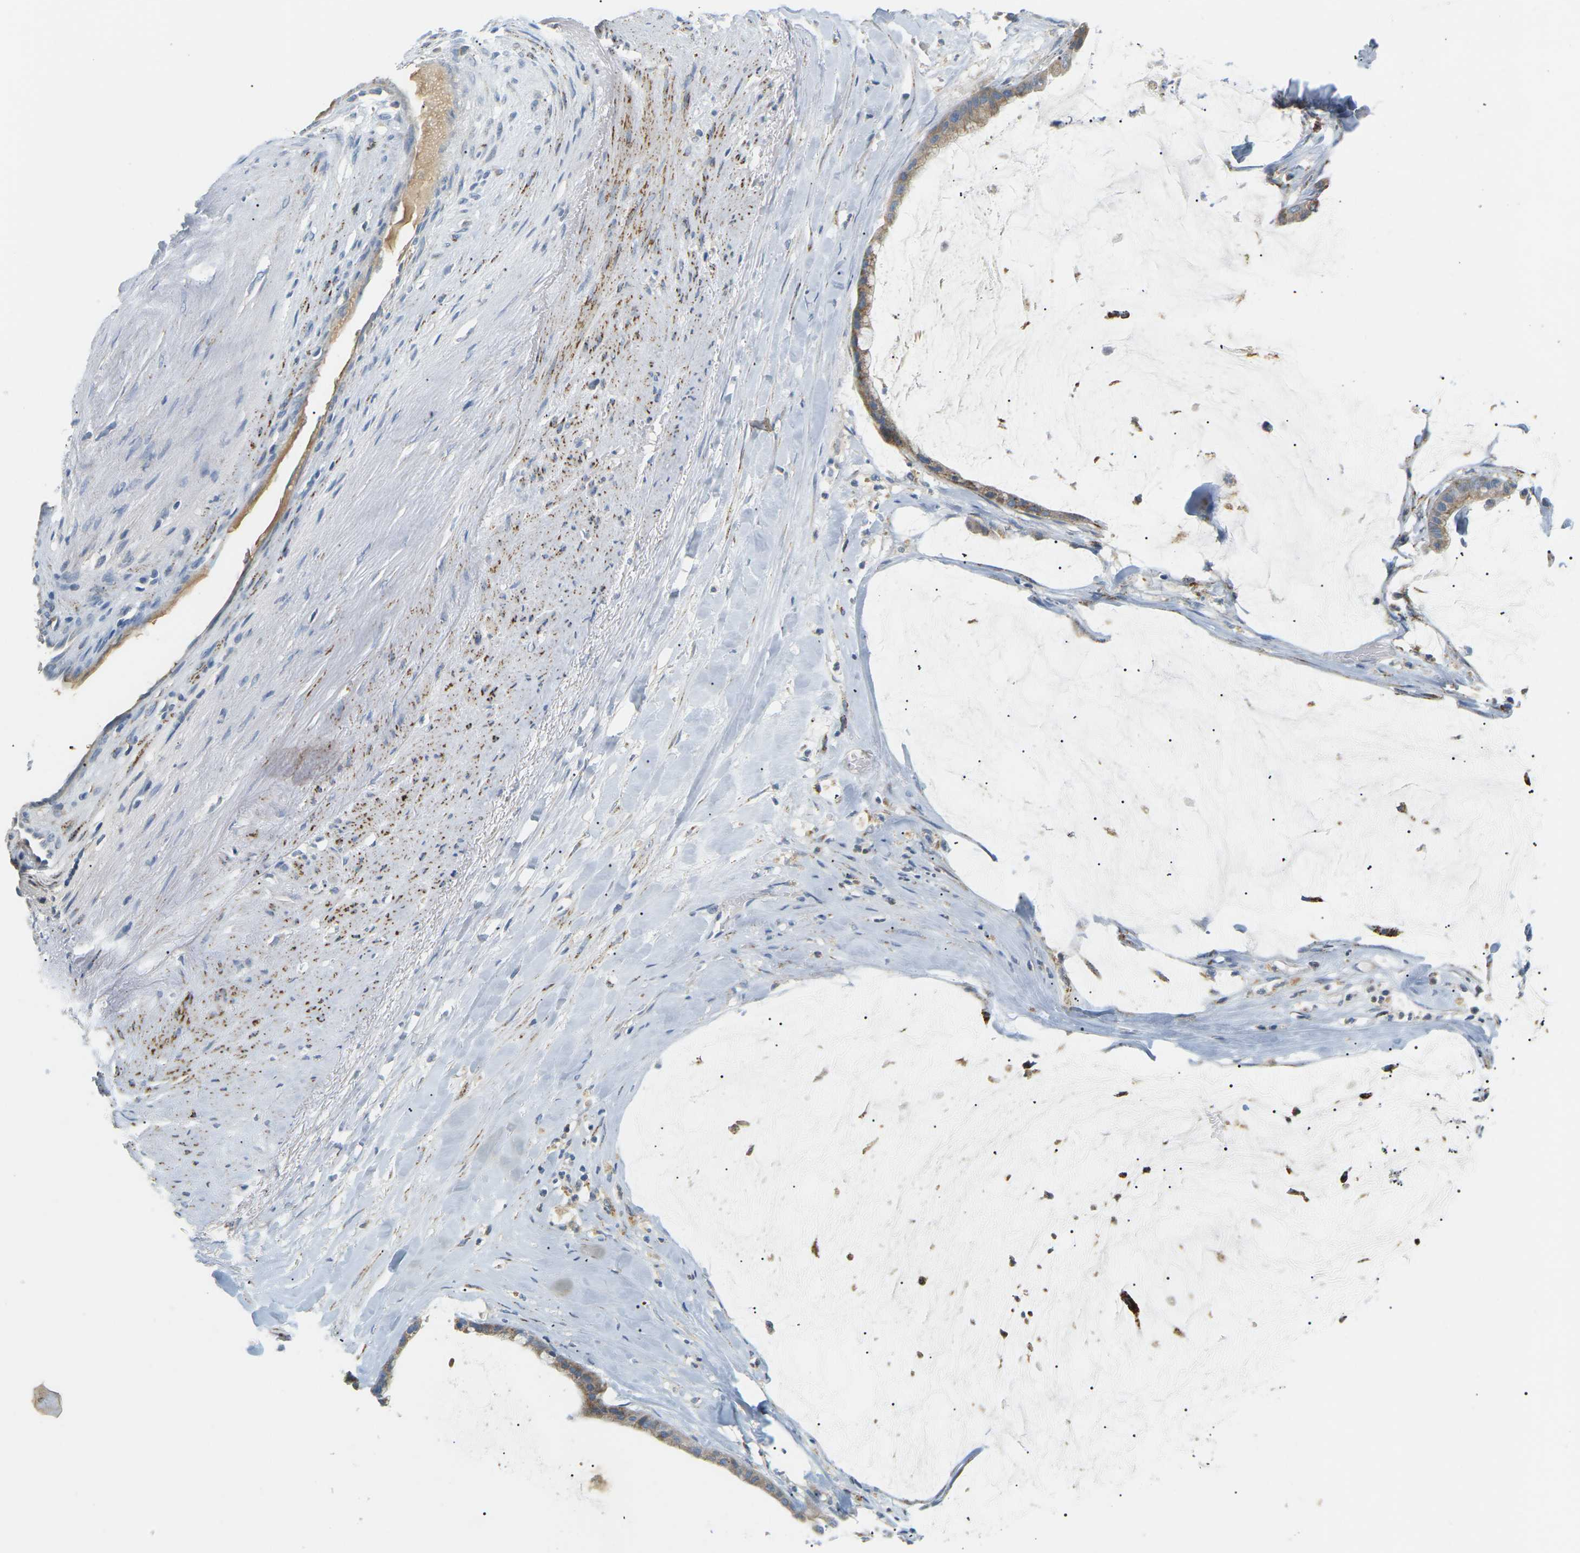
{"staining": {"intensity": "weak", "quantity": ">75%", "location": "cytoplasmic/membranous"}, "tissue": "pancreatic cancer", "cell_type": "Tumor cells", "image_type": "cancer", "snomed": [{"axis": "morphology", "description": "Adenocarcinoma, NOS"}, {"axis": "topography", "description": "Pancreas"}], "caption": "Protein expression analysis of human adenocarcinoma (pancreatic) reveals weak cytoplasmic/membranous staining in approximately >75% of tumor cells.", "gene": "CD300E", "patient": {"sex": "male", "age": 41}}